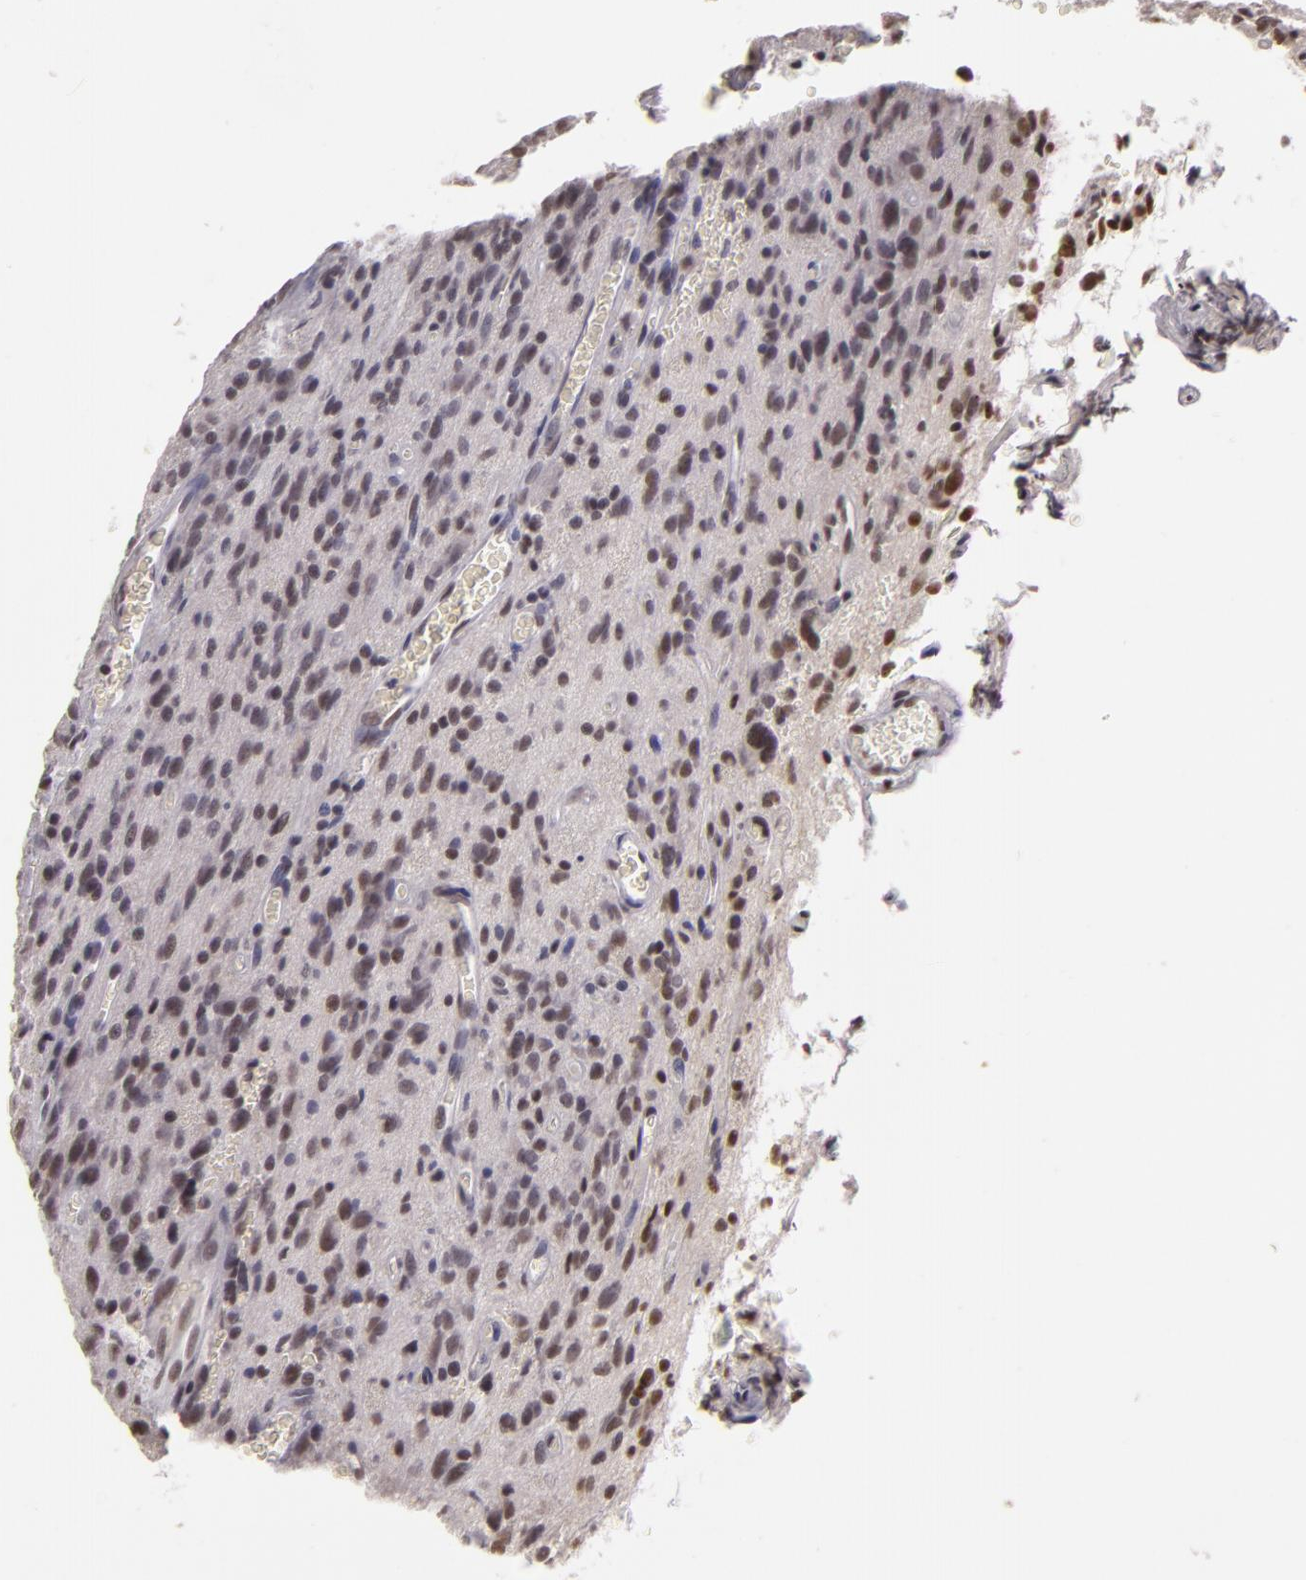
{"staining": {"intensity": "weak", "quantity": "25%-75%", "location": "nuclear"}, "tissue": "glioma", "cell_type": "Tumor cells", "image_type": "cancer", "snomed": [{"axis": "morphology", "description": "Glioma, malignant, Low grade"}, {"axis": "topography", "description": "Brain"}], "caption": "Brown immunohistochemical staining in glioma demonstrates weak nuclear positivity in approximately 25%-75% of tumor cells.", "gene": "INTS6", "patient": {"sex": "female", "age": 15}}